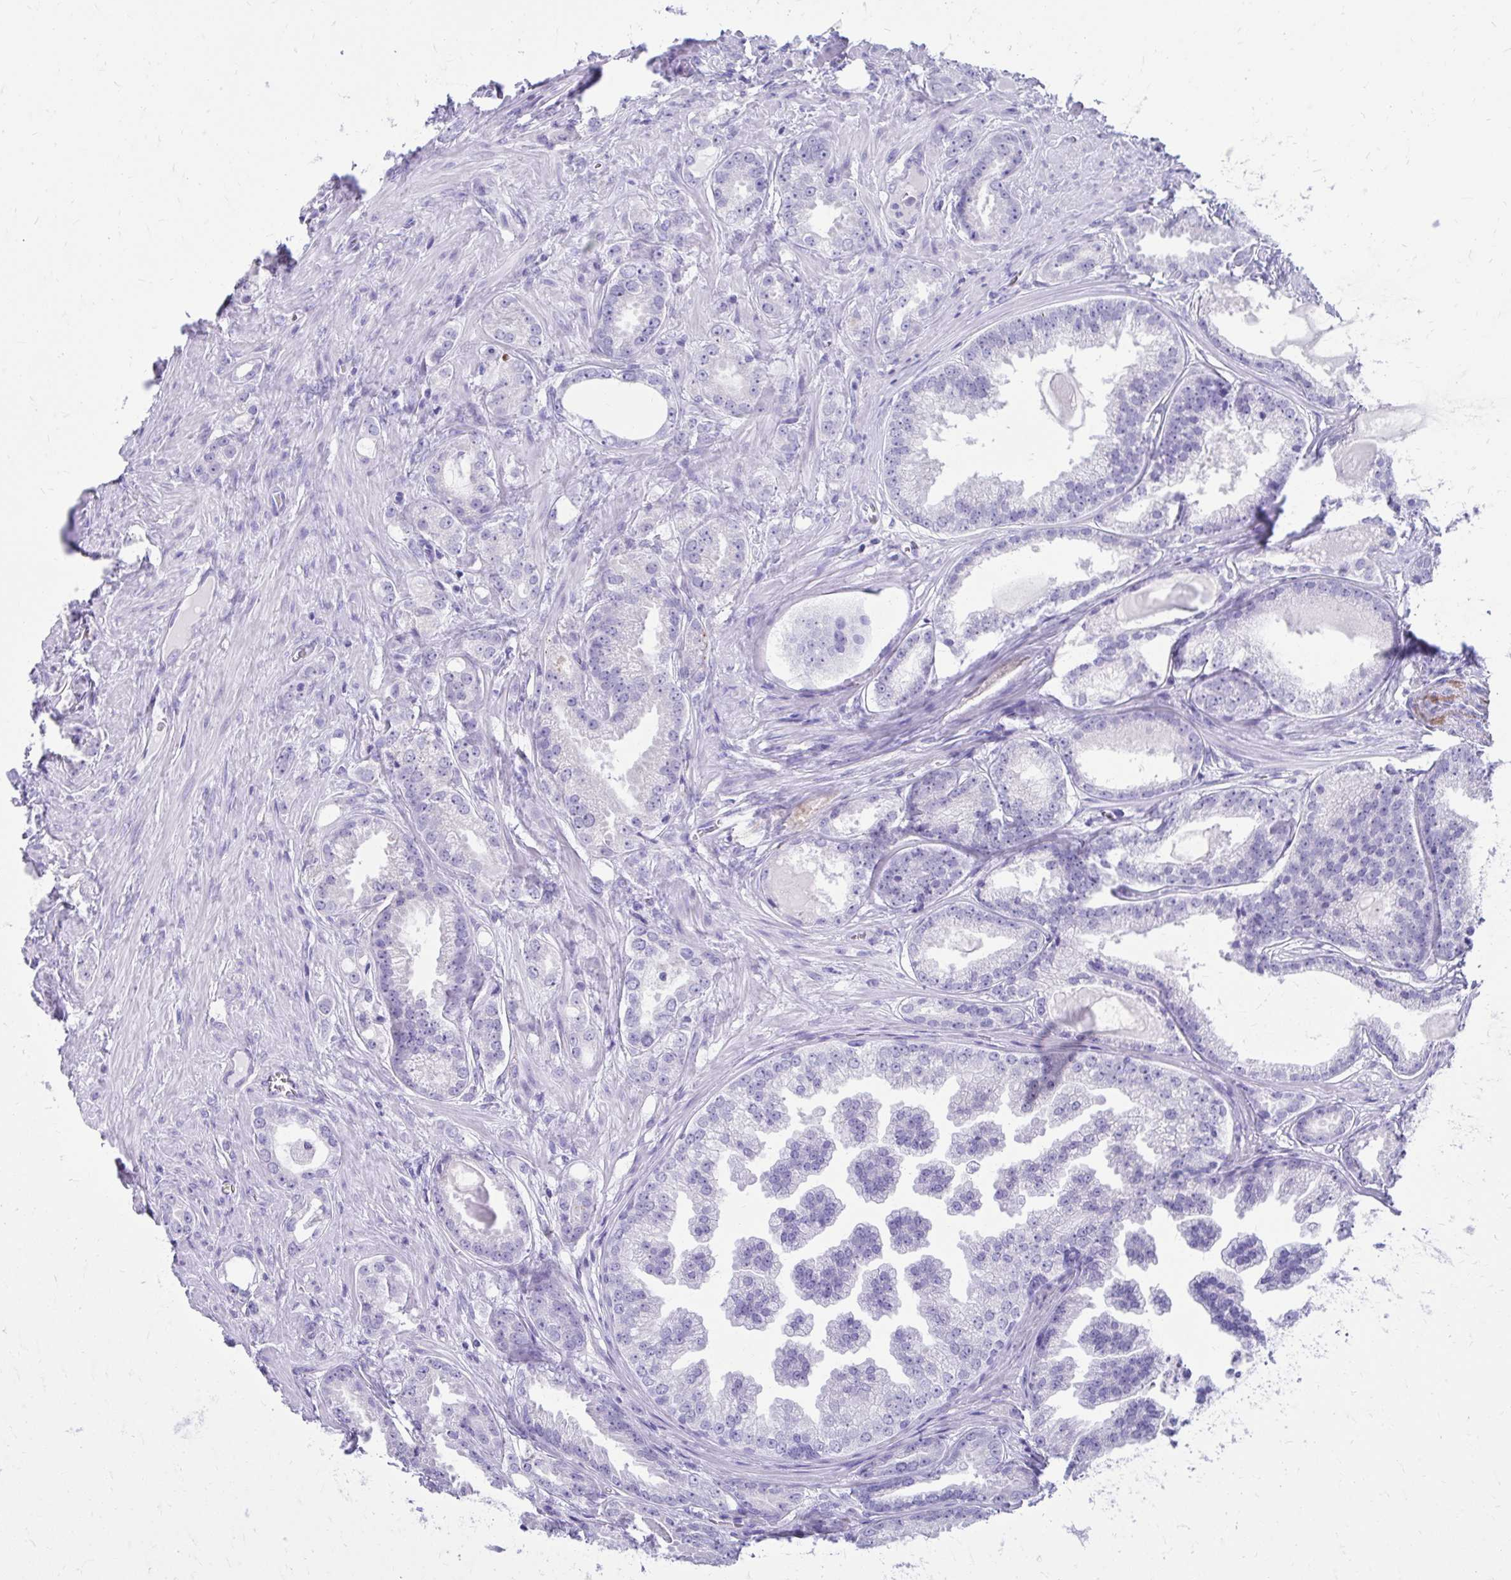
{"staining": {"intensity": "negative", "quantity": "none", "location": "none"}, "tissue": "prostate cancer", "cell_type": "Tumor cells", "image_type": "cancer", "snomed": [{"axis": "morphology", "description": "Adenocarcinoma, Low grade"}, {"axis": "topography", "description": "Prostate"}], "caption": "Tumor cells show no significant positivity in prostate adenocarcinoma (low-grade).", "gene": "SATL1", "patient": {"sex": "male", "age": 65}}